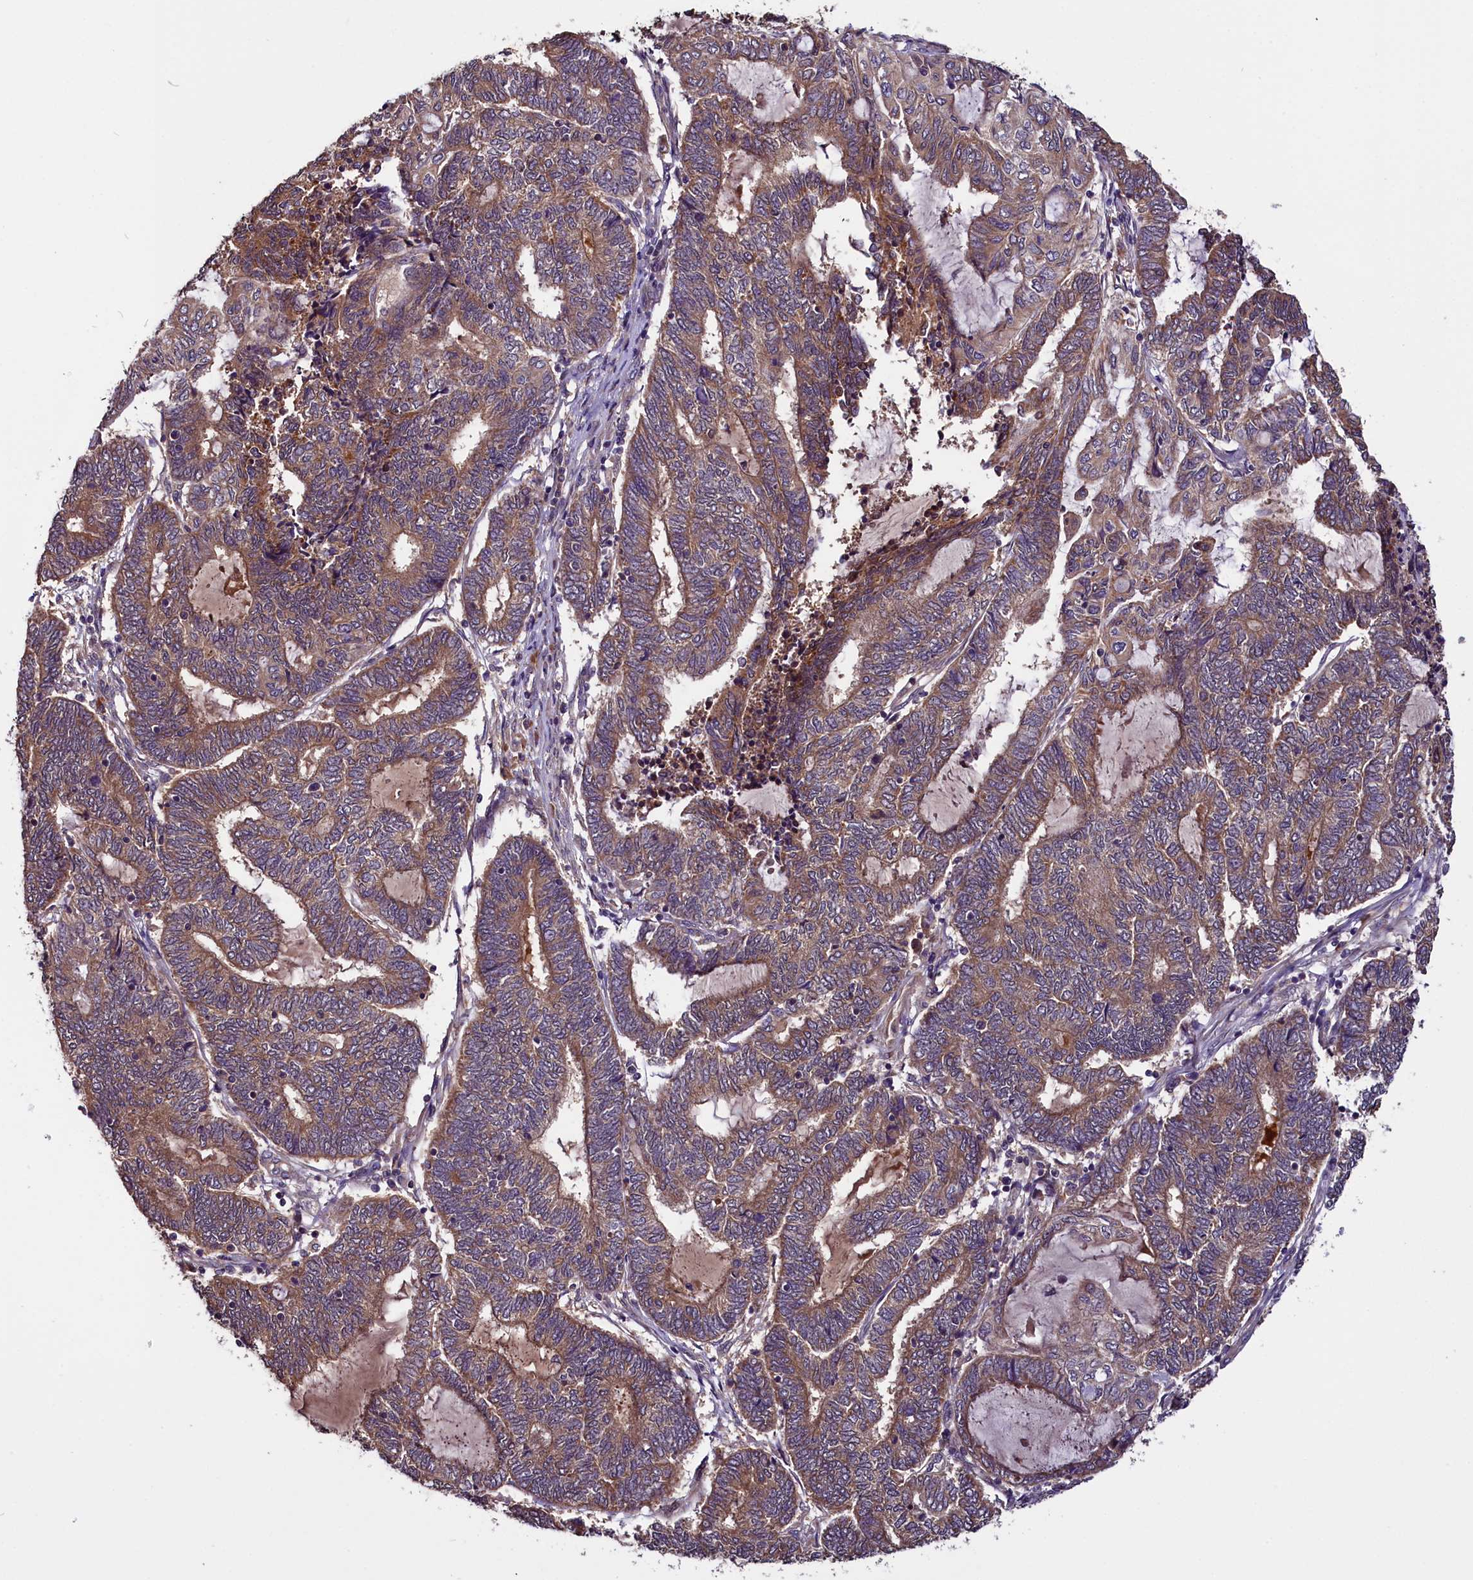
{"staining": {"intensity": "moderate", "quantity": ">75%", "location": "cytoplasmic/membranous"}, "tissue": "endometrial cancer", "cell_type": "Tumor cells", "image_type": "cancer", "snomed": [{"axis": "morphology", "description": "Adenocarcinoma, NOS"}, {"axis": "topography", "description": "Uterus"}, {"axis": "topography", "description": "Endometrium"}], "caption": "Immunohistochemical staining of adenocarcinoma (endometrial) demonstrates medium levels of moderate cytoplasmic/membranous staining in about >75% of tumor cells.", "gene": "RPUSD2", "patient": {"sex": "female", "age": 70}}